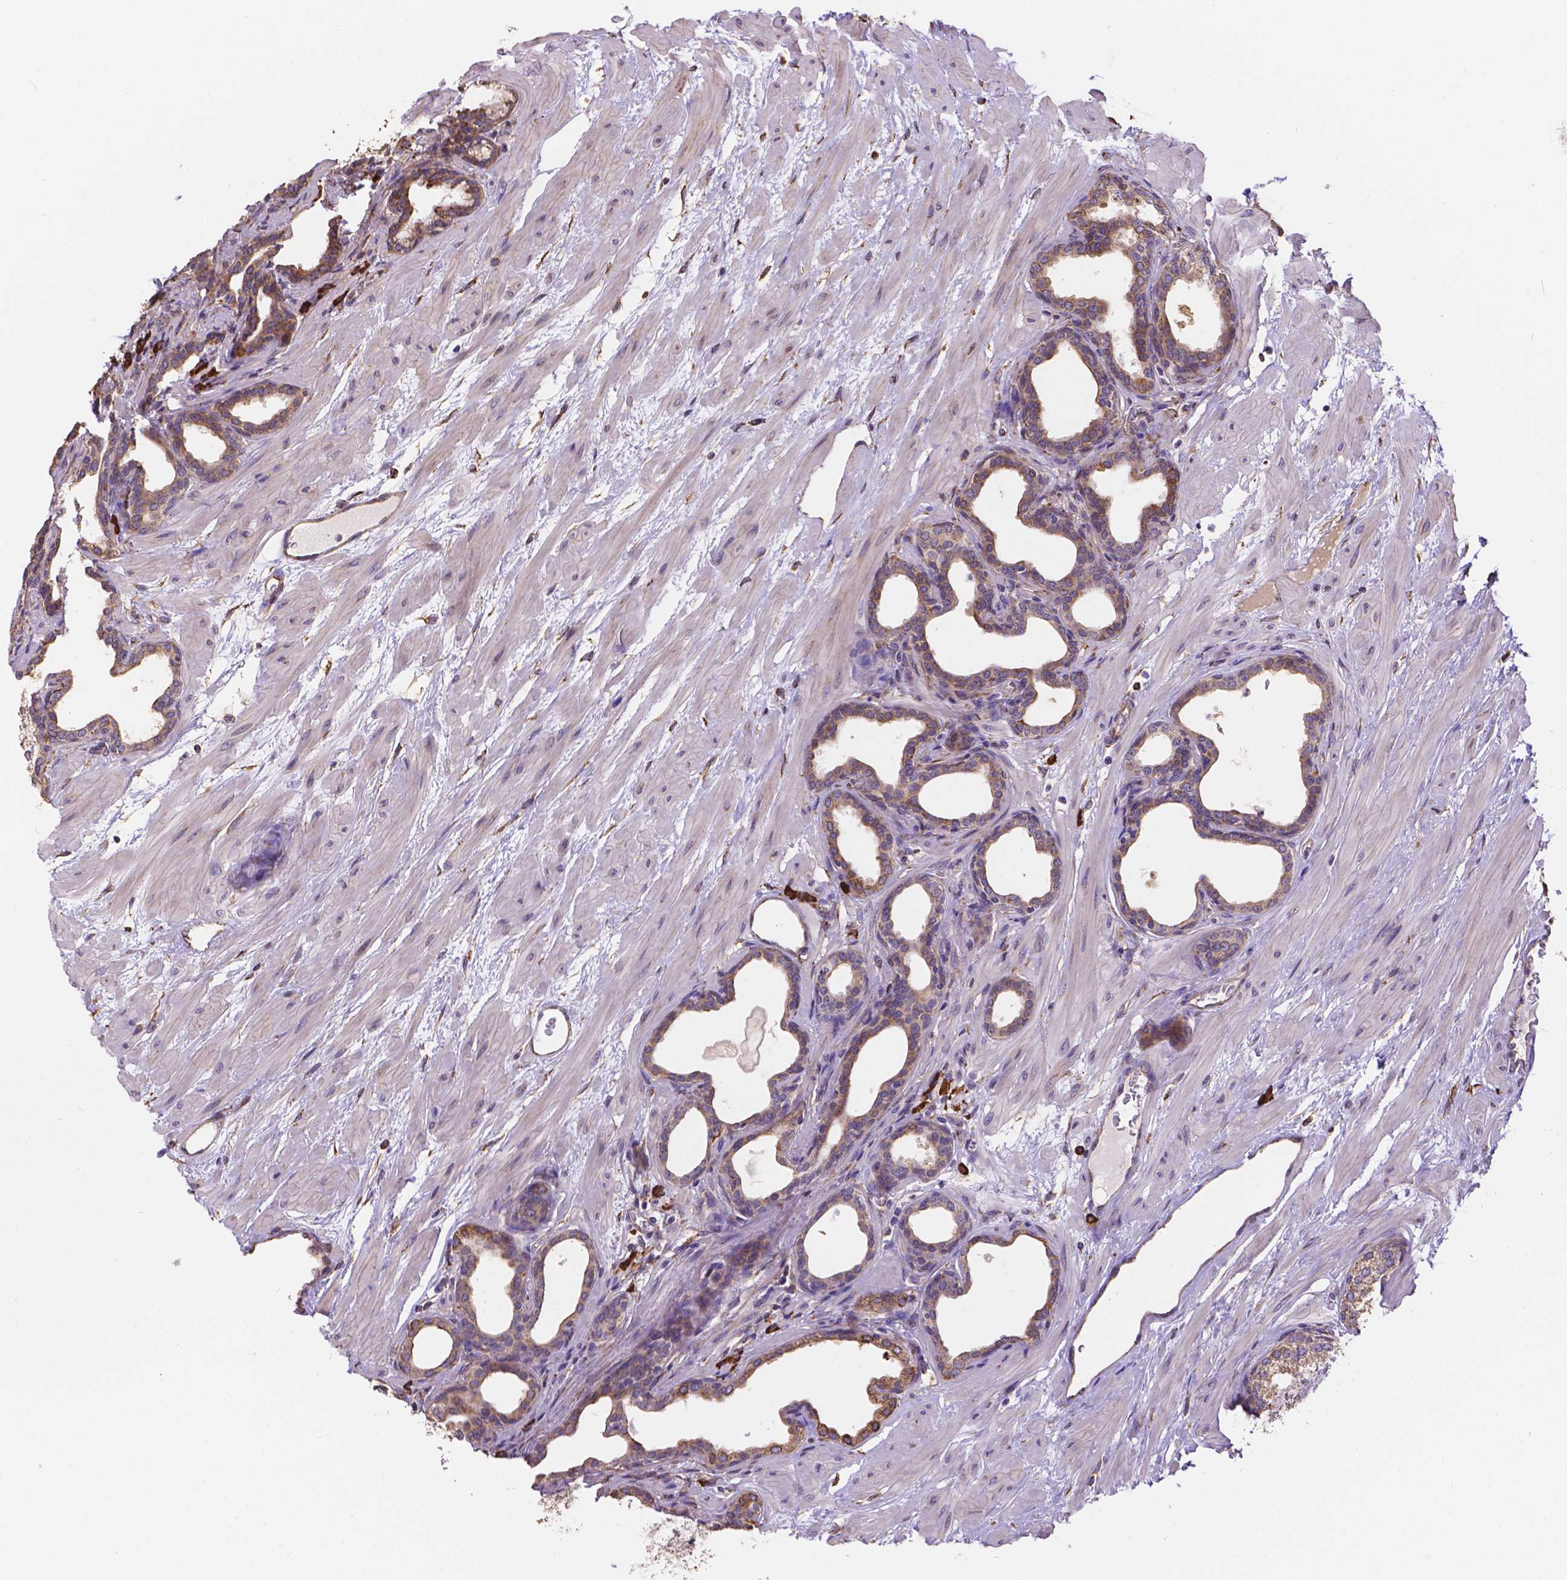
{"staining": {"intensity": "moderate", "quantity": "25%-75%", "location": "cytoplasmic/membranous"}, "tissue": "prostate", "cell_type": "Glandular cells", "image_type": "normal", "snomed": [{"axis": "morphology", "description": "Normal tissue, NOS"}, {"axis": "topography", "description": "Prostate"}], "caption": "An immunohistochemistry histopathology image of benign tissue is shown. Protein staining in brown highlights moderate cytoplasmic/membranous positivity in prostate within glandular cells. The staining was performed using DAB (3,3'-diaminobenzidine), with brown indicating positive protein expression. Nuclei are stained blue with hematoxylin.", "gene": "IPO11", "patient": {"sex": "male", "age": 37}}